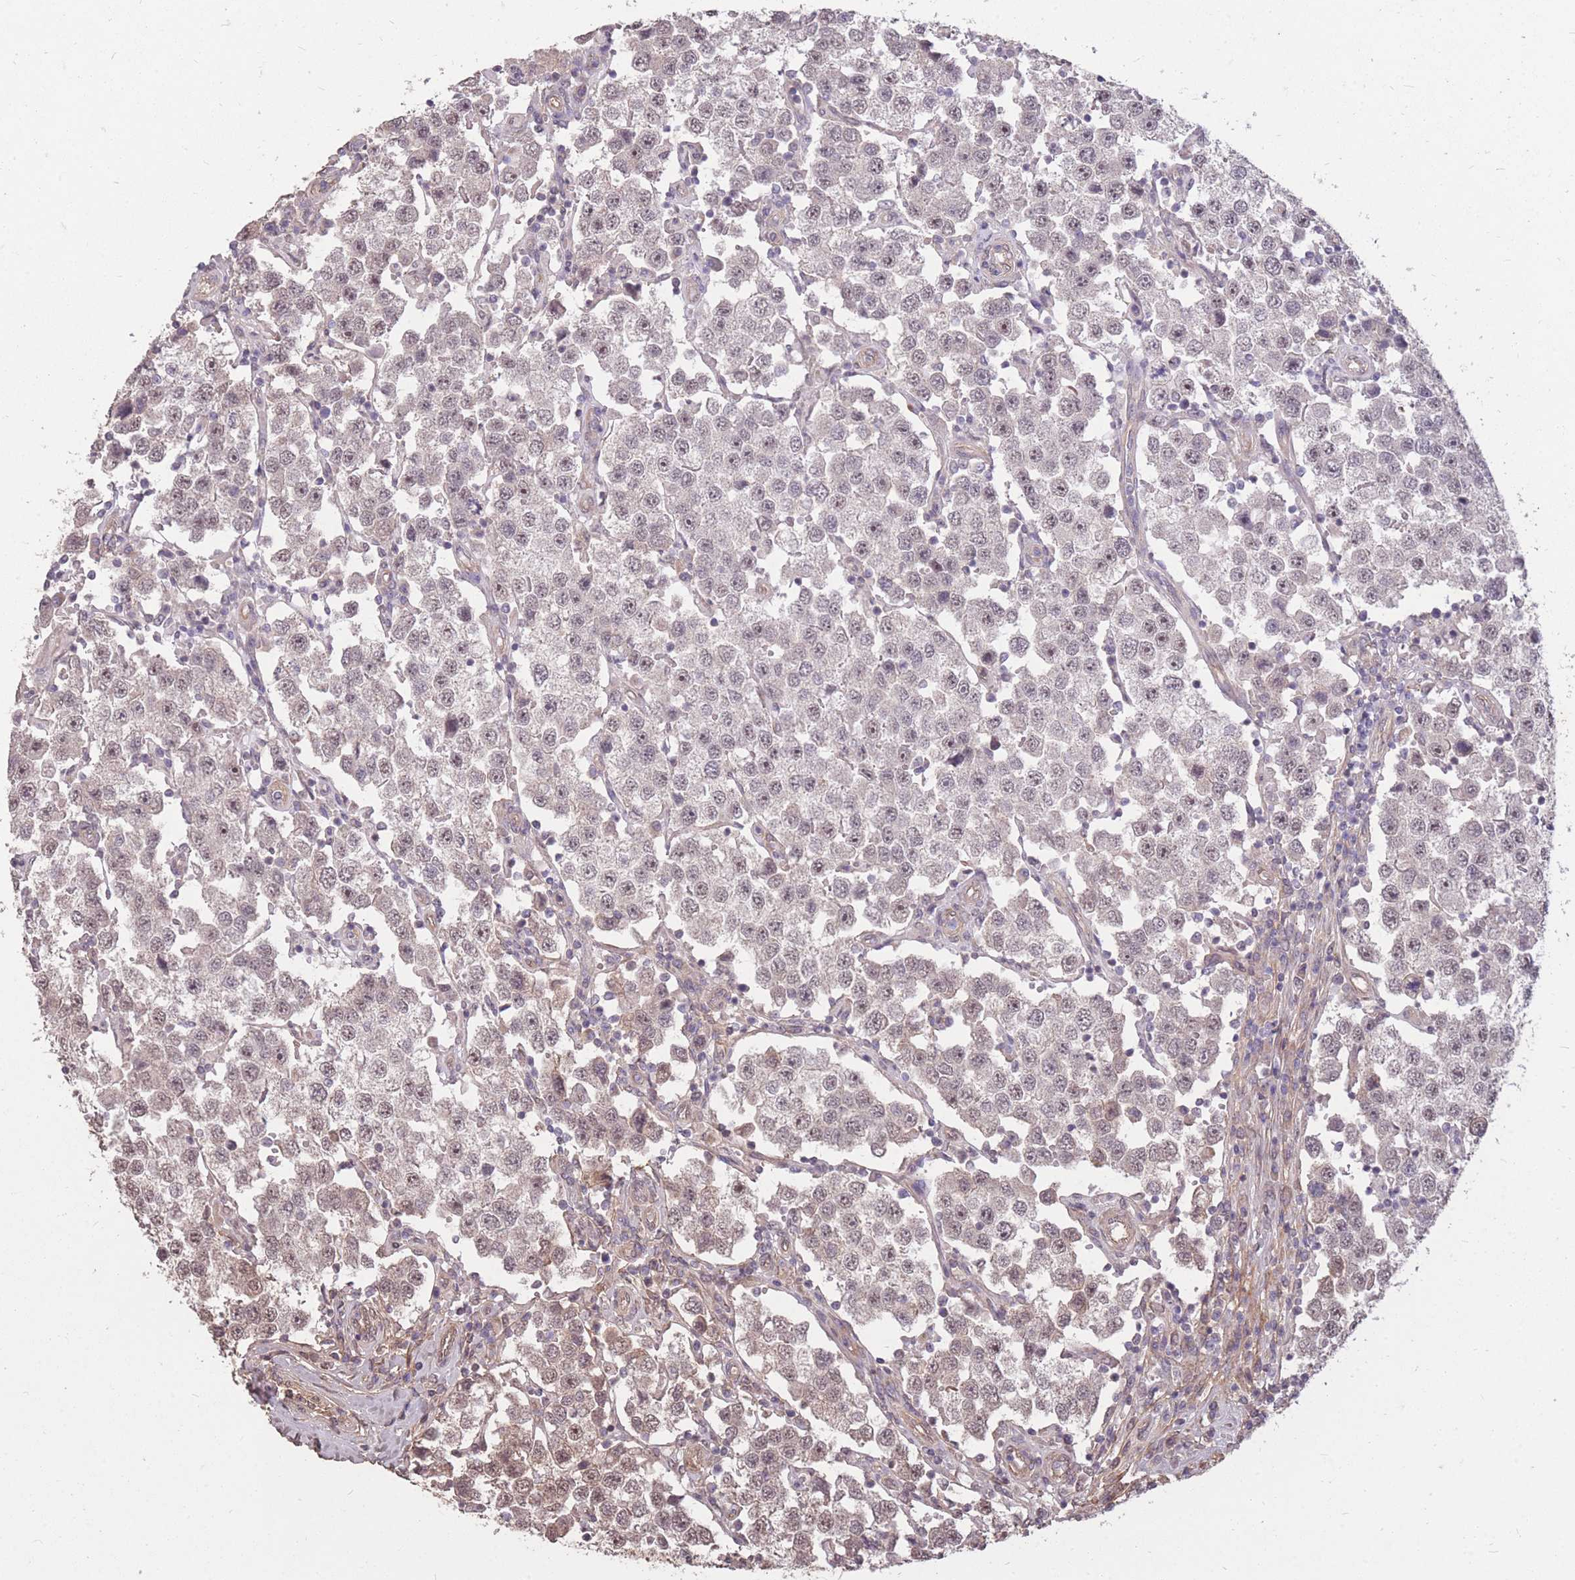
{"staining": {"intensity": "weak", "quantity": "25%-75%", "location": "nuclear"}, "tissue": "testis cancer", "cell_type": "Tumor cells", "image_type": "cancer", "snomed": [{"axis": "morphology", "description": "Seminoma, NOS"}, {"axis": "topography", "description": "Testis"}], "caption": "Brown immunohistochemical staining in human testis cancer shows weak nuclear expression in approximately 25%-75% of tumor cells.", "gene": "DYNC1LI2", "patient": {"sex": "male", "age": 37}}